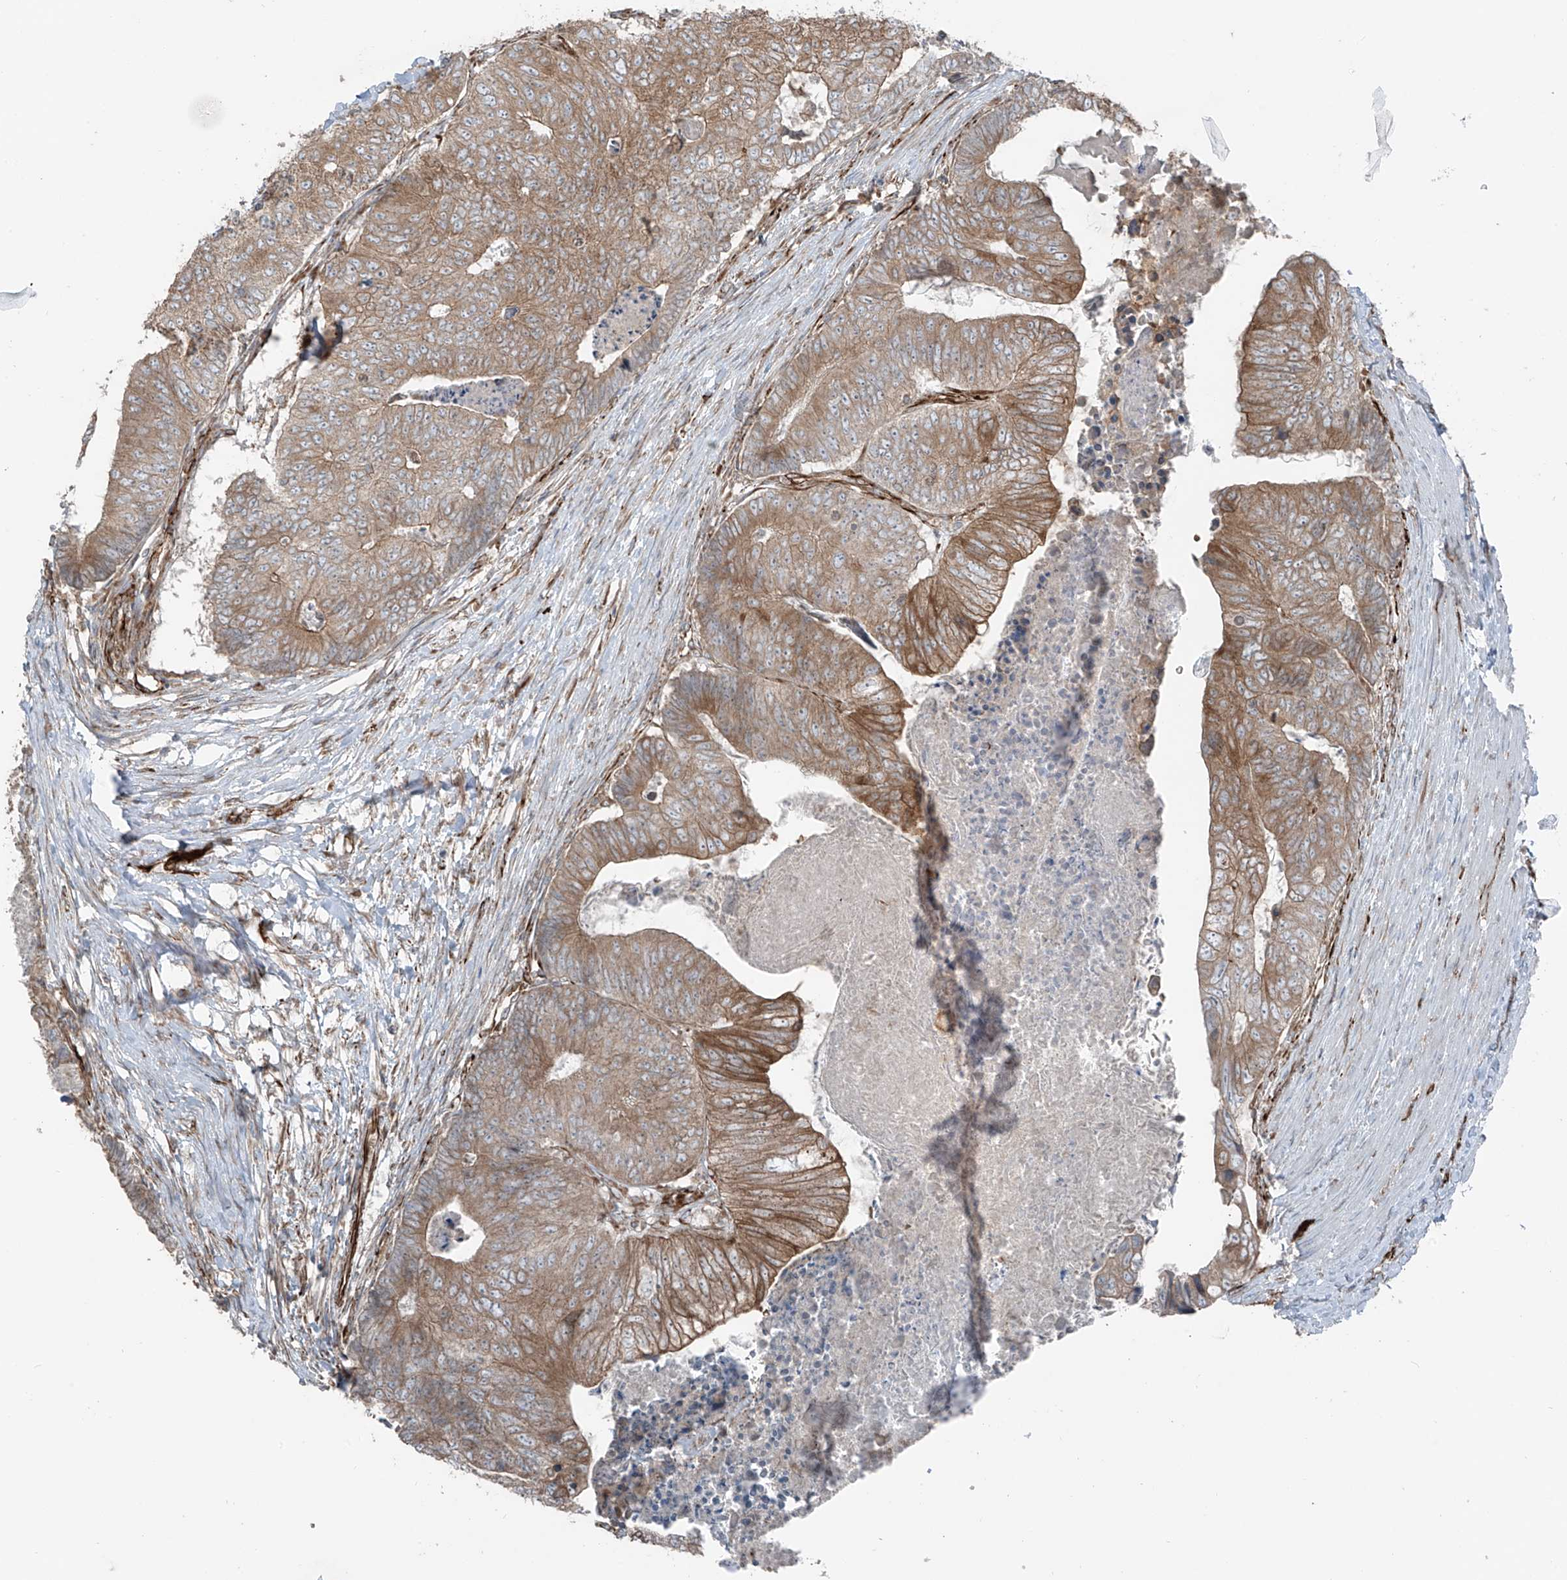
{"staining": {"intensity": "moderate", "quantity": ">75%", "location": "cytoplasmic/membranous"}, "tissue": "colorectal cancer", "cell_type": "Tumor cells", "image_type": "cancer", "snomed": [{"axis": "morphology", "description": "Adenocarcinoma, NOS"}, {"axis": "topography", "description": "Colon"}], "caption": "Immunohistochemistry histopathology image of human adenocarcinoma (colorectal) stained for a protein (brown), which shows medium levels of moderate cytoplasmic/membranous staining in approximately >75% of tumor cells.", "gene": "ERLEC1", "patient": {"sex": "female", "age": 67}}